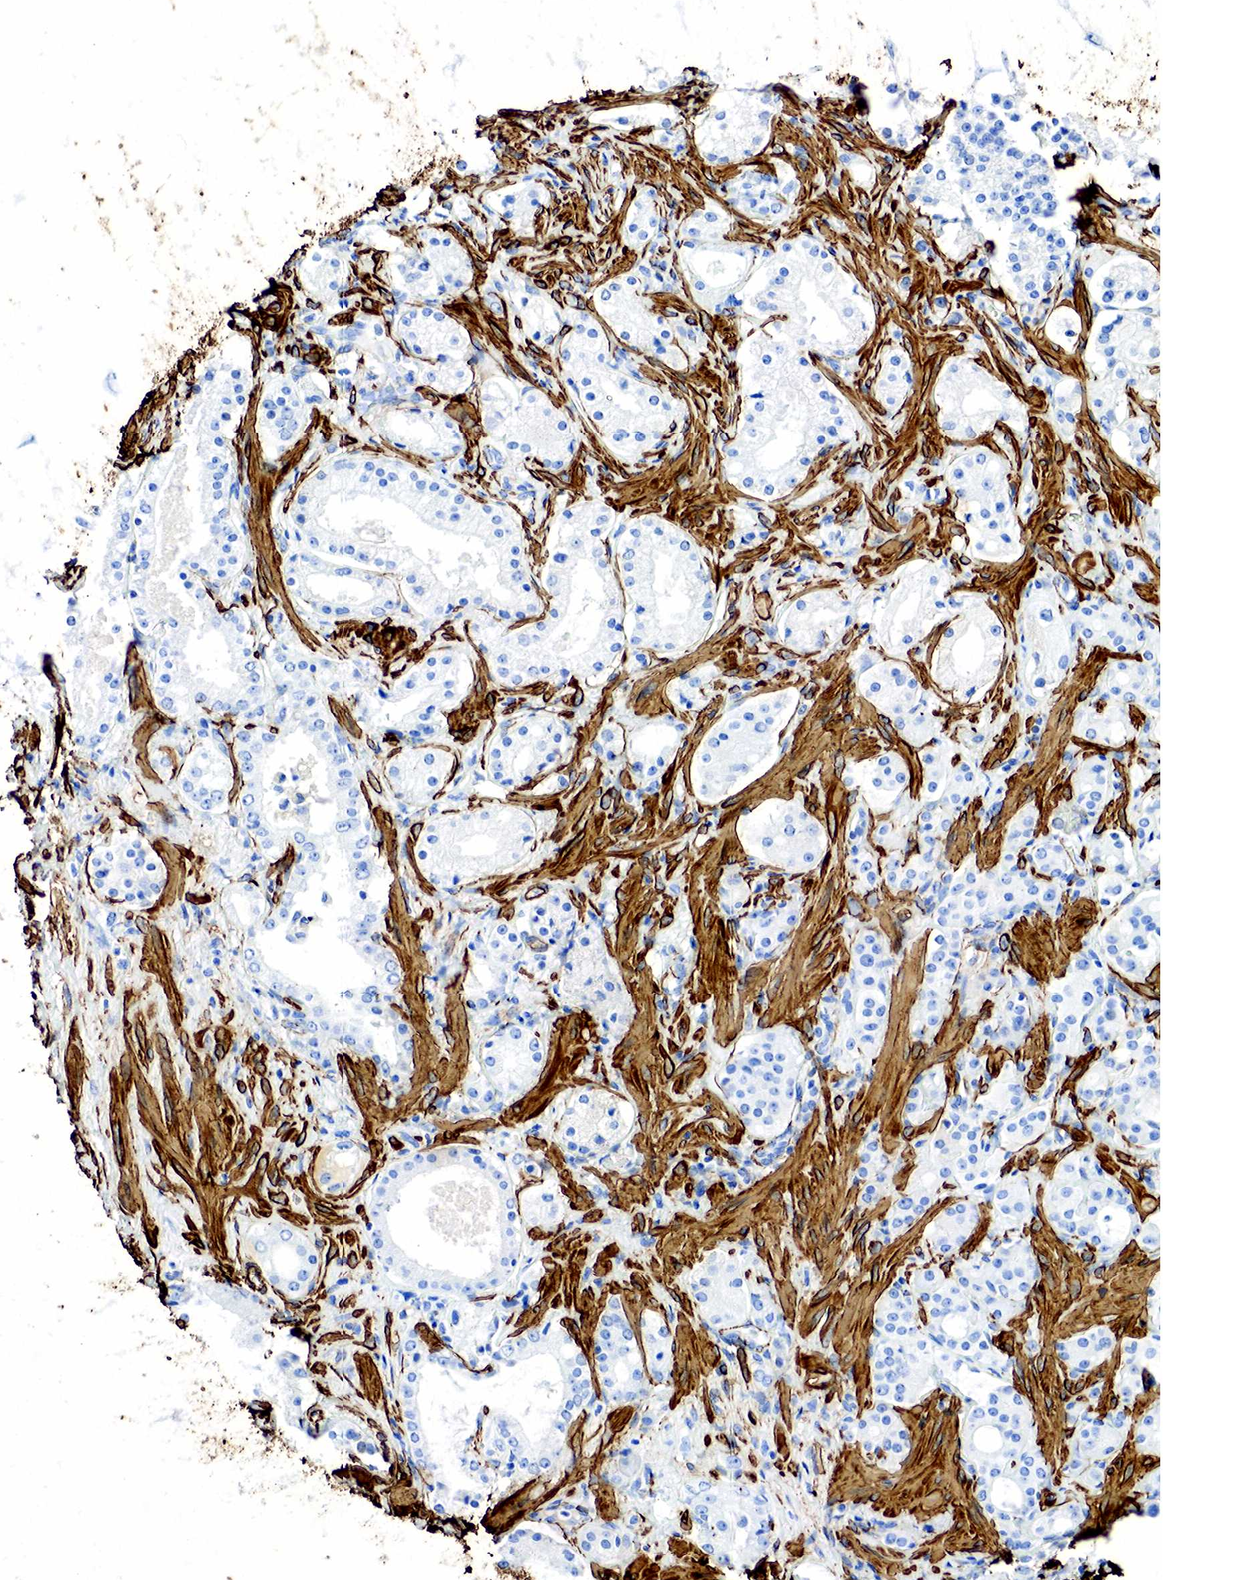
{"staining": {"intensity": "negative", "quantity": "none", "location": "none"}, "tissue": "prostate cancer", "cell_type": "Tumor cells", "image_type": "cancer", "snomed": [{"axis": "morphology", "description": "Adenocarcinoma, Medium grade"}, {"axis": "topography", "description": "Prostate"}], "caption": "This is a micrograph of immunohistochemistry (IHC) staining of prostate cancer, which shows no positivity in tumor cells.", "gene": "ACTA1", "patient": {"sex": "male", "age": 73}}